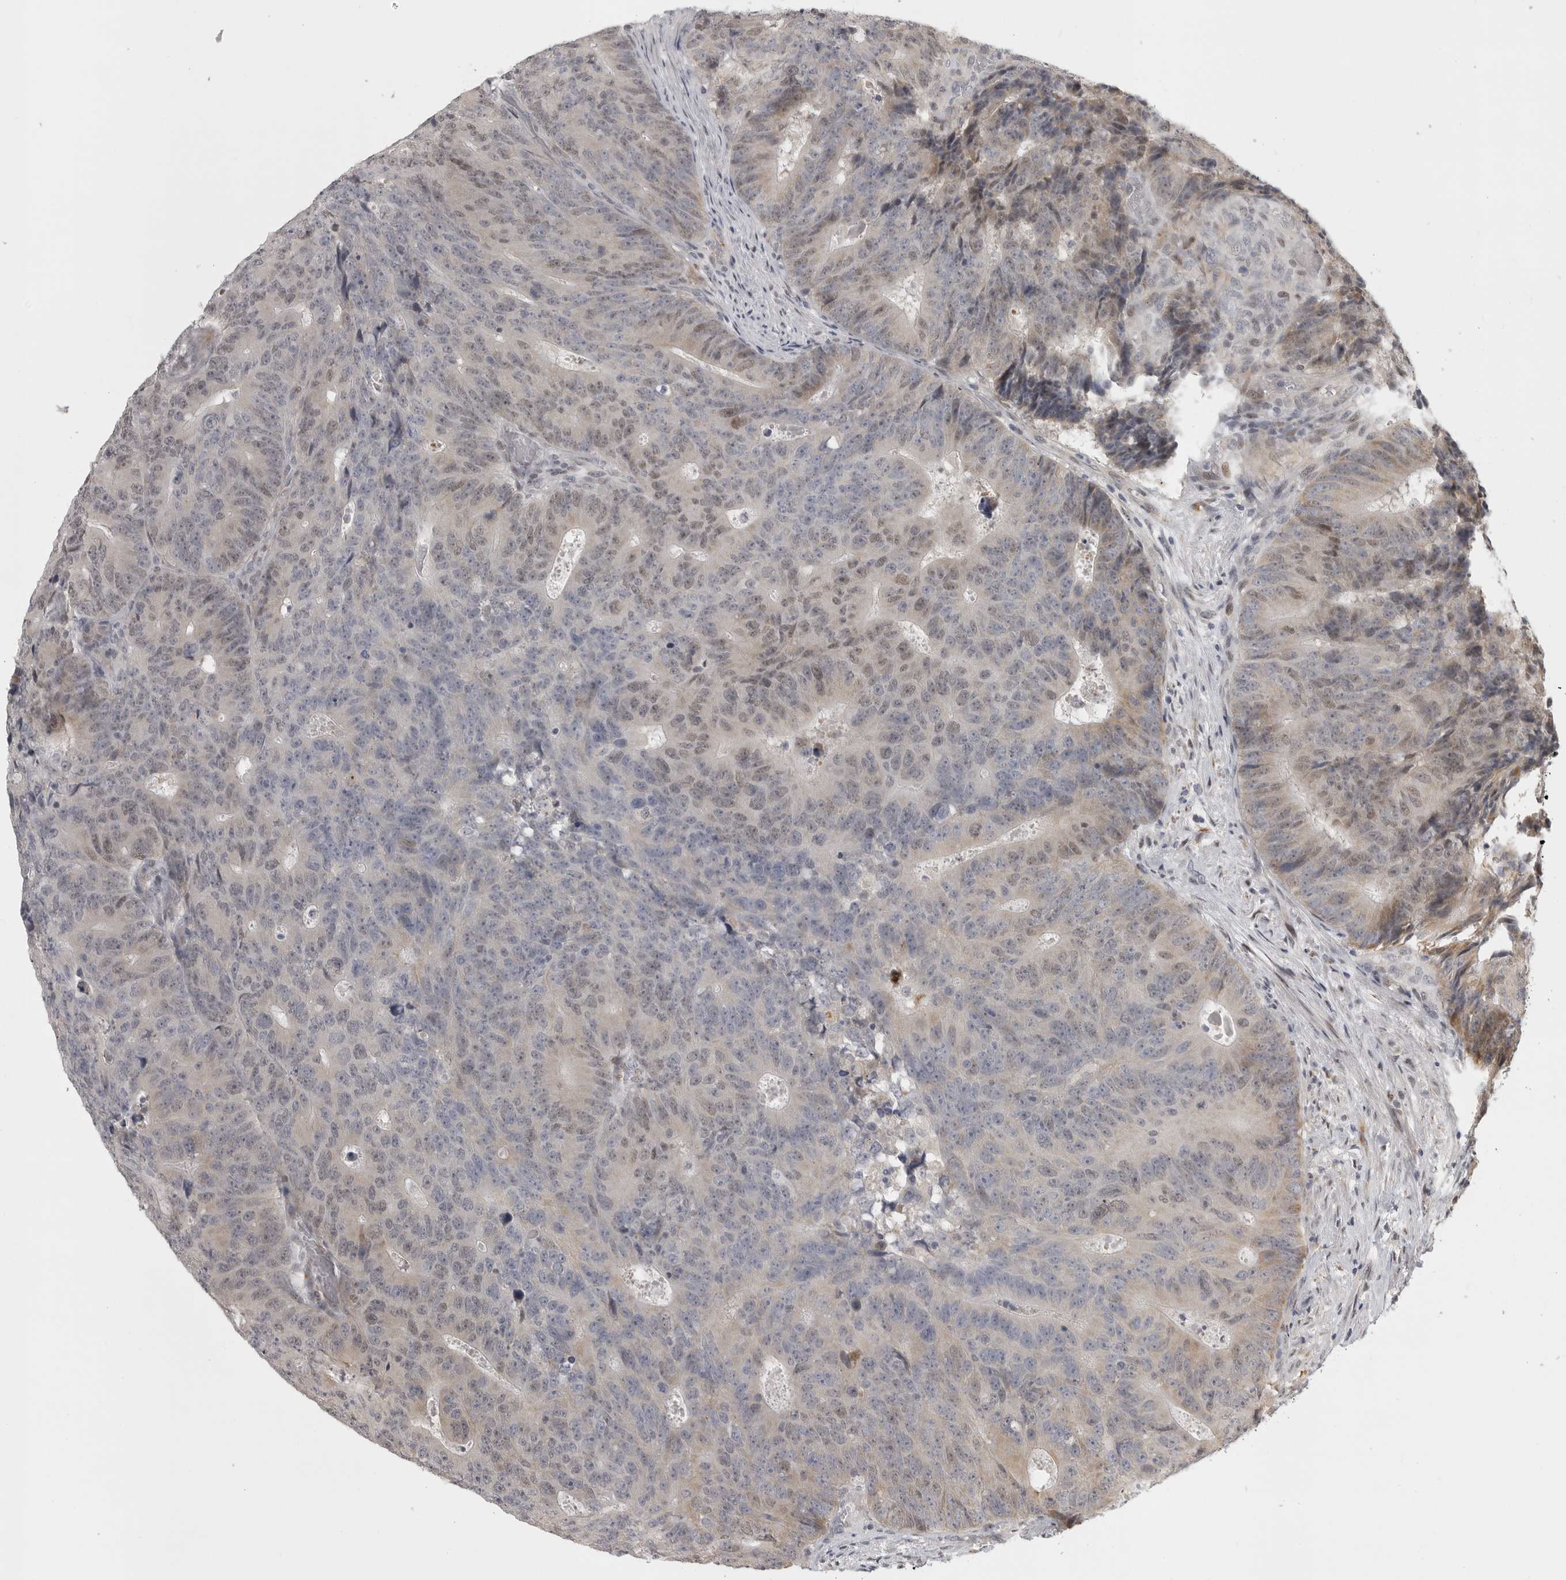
{"staining": {"intensity": "weak", "quantity": "25%-75%", "location": "nuclear"}, "tissue": "colorectal cancer", "cell_type": "Tumor cells", "image_type": "cancer", "snomed": [{"axis": "morphology", "description": "Adenocarcinoma, NOS"}, {"axis": "topography", "description": "Colon"}], "caption": "Immunohistochemistry staining of colorectal adenocarcinoma, which reveals low levels of weak nuclear staining in approximately 25%-75% of tumor cells indicating weak nuclear protein staining. The staining was performed using DAB (3,3'-diaminobenzidine) (brown) for protein detection and nuclei were counterstained in hematoxylin (blue).", "gene": "POLE2", "patient": {"sex": "male", "age": 87}}